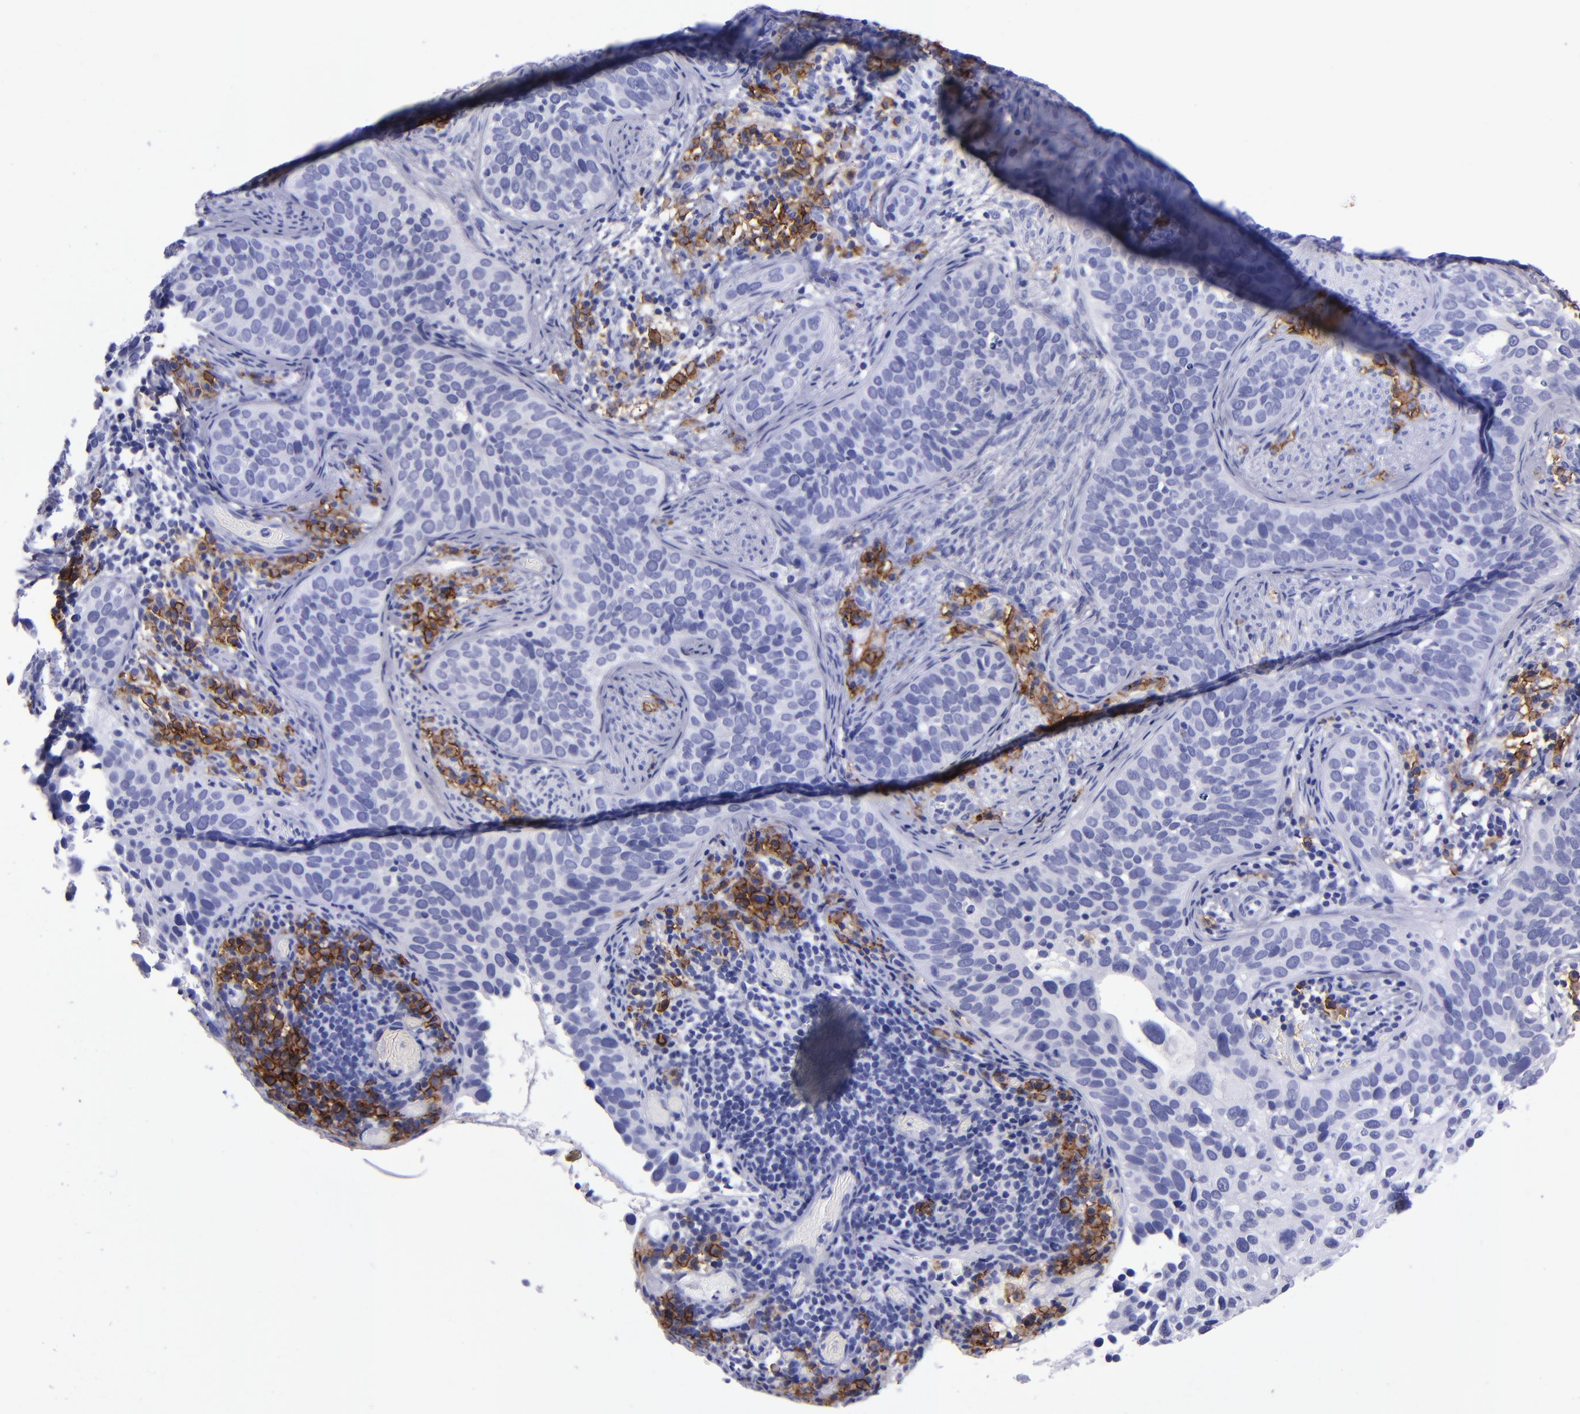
{"staining": {"intensity": "negative", "quantity": "none", "location": "none"}, "tissue": "cervical cancer", "cell_type": "Tumor cells", "image_type": "cancer", "snomed": [{"axis": "morphology", "description": "Squamous cell carcinoma, NOS"}, {"axis": "topography", "description": "Cervix"}], "caption": "The image reveals no significant staining in tumor cells of cervical cancer (squamous cell carcinoma).", "gene": "CD38", "patient": {"sex": "female", "age": 31}}